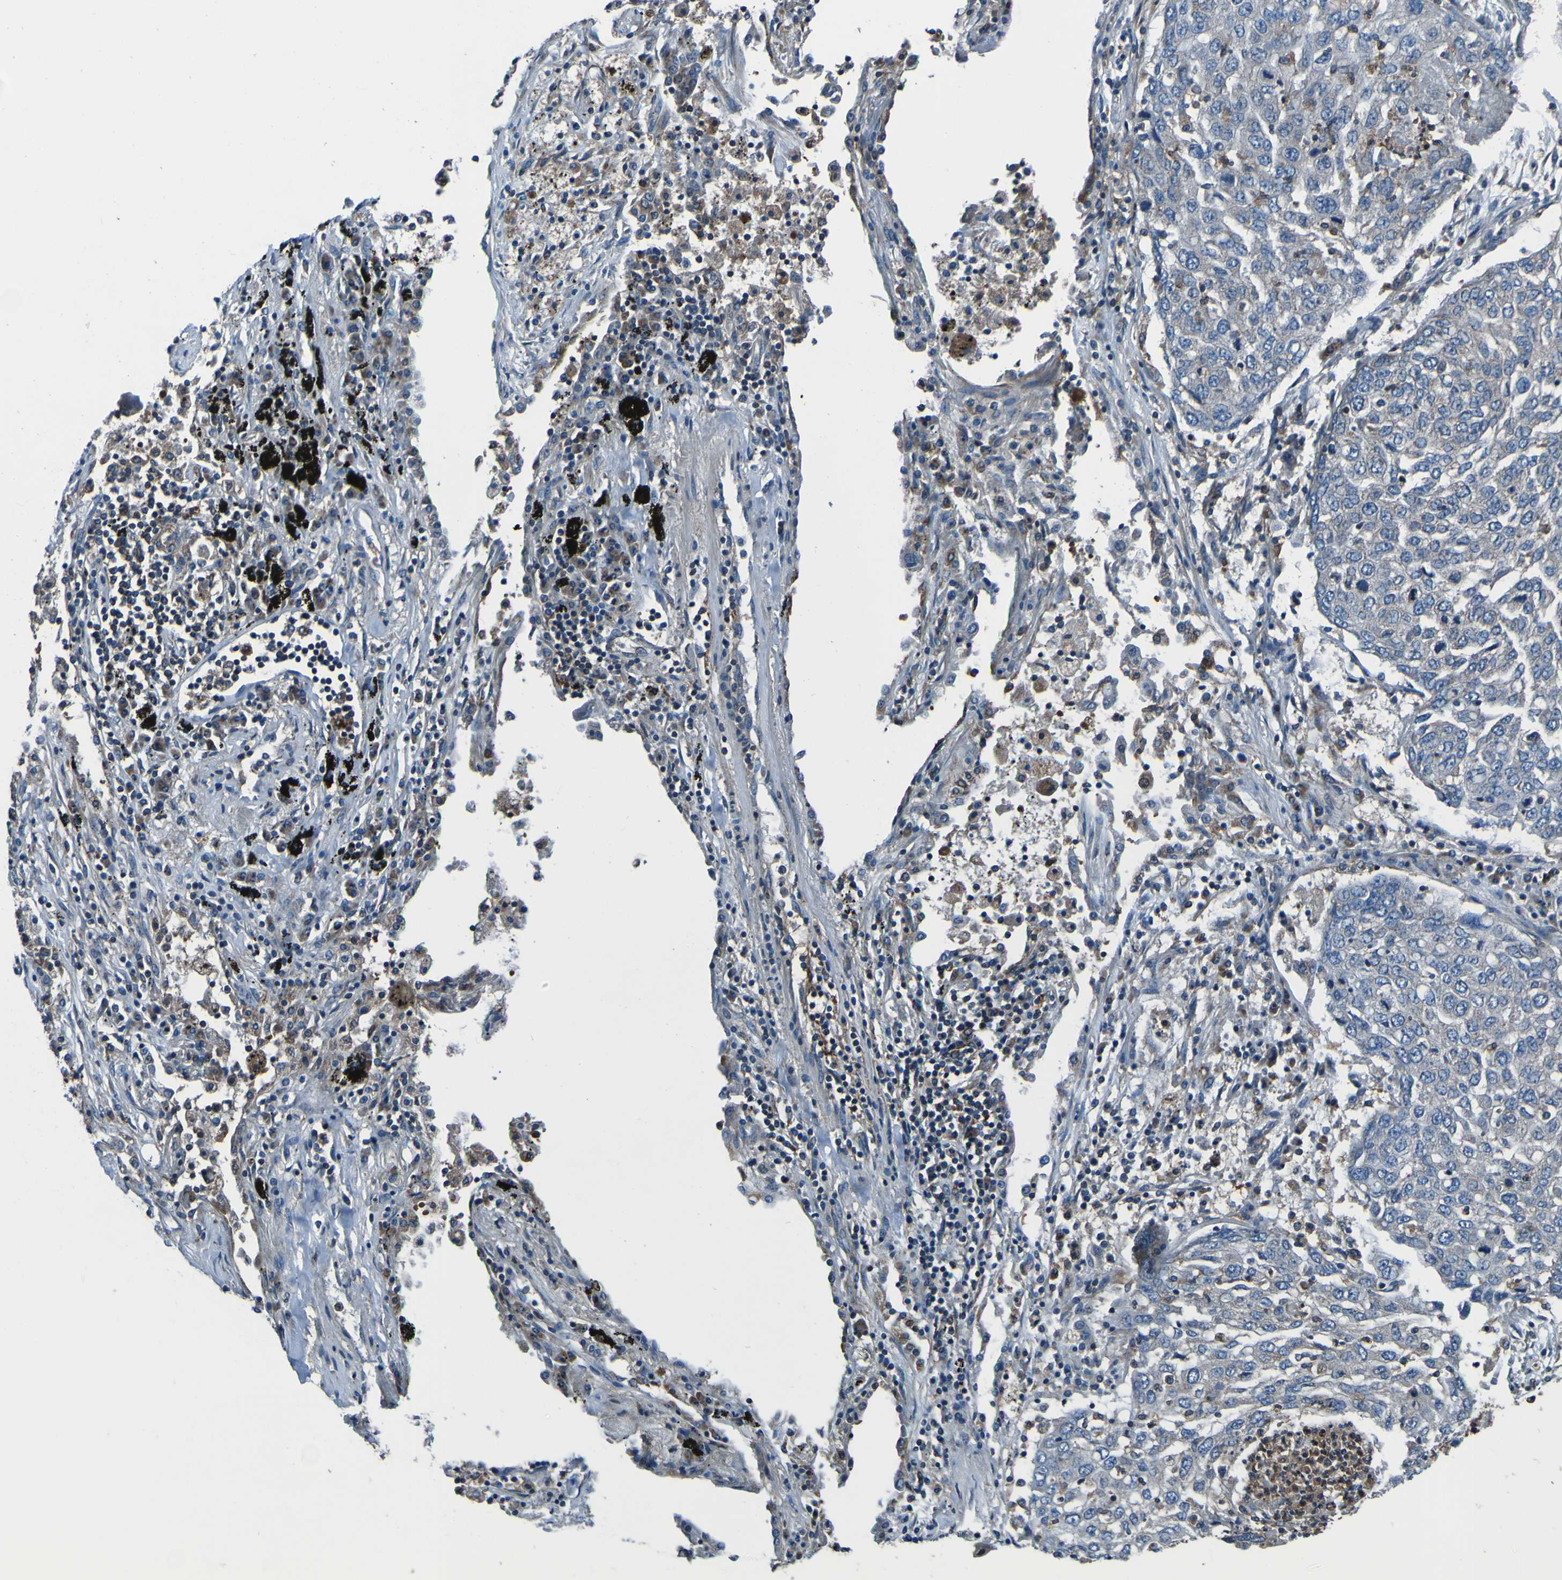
{"staining": {"intensity": "negative", "quantity": "none", "location": "none"}, "tissue": "lung cancer", "cell_type": "Tumor cells", "image_type": "cancer", "snomed": [{"axis": "morphology", "description": "Squamous cell carcinoma, NOS"}, {"axis": "topography", "description": "Lung"}], "caption": "Histopathology image shows no significant protein staining in tumor cells of lung cancer.", "gene": "RAB5B", "patient": {"sex": "female", "age": 63}}